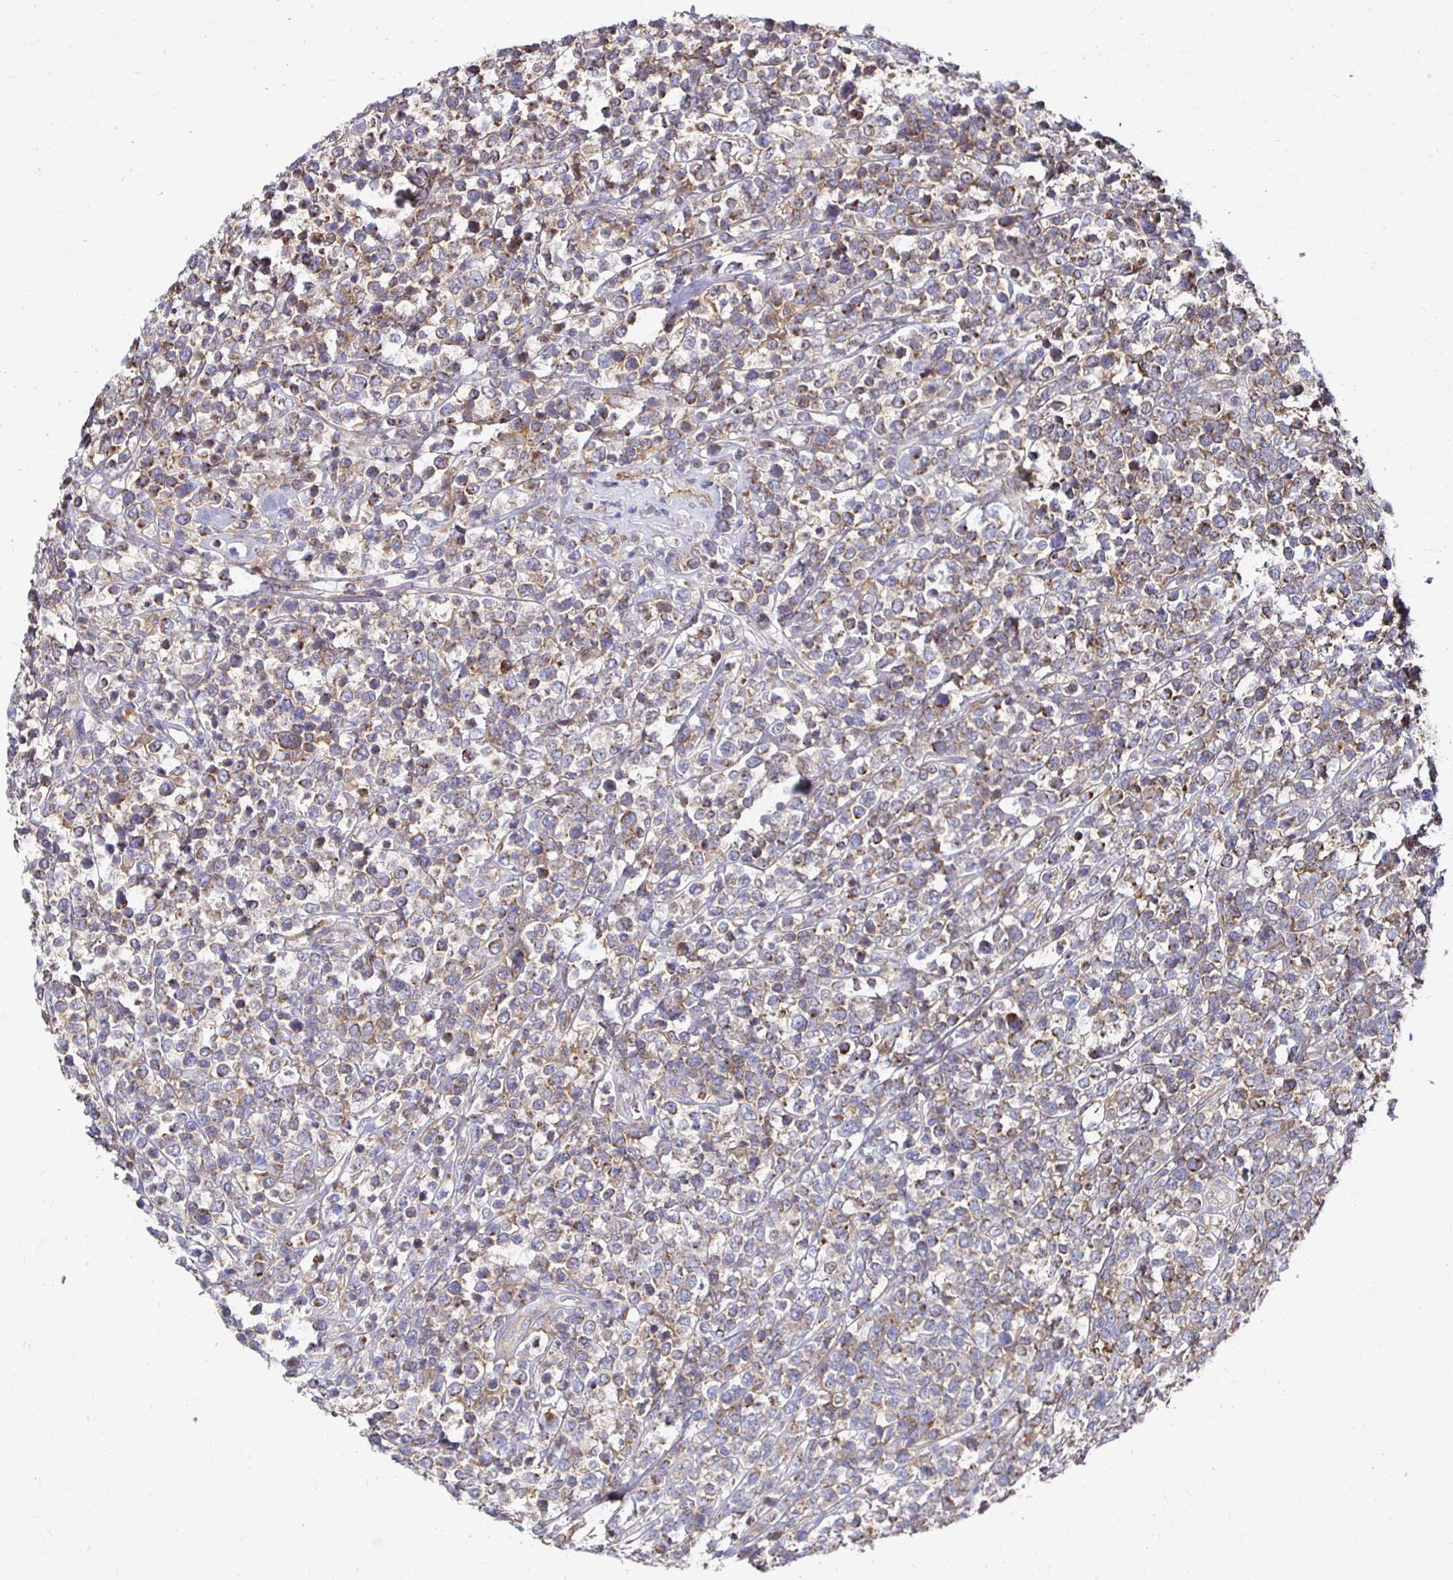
{"staining": {"intensity": "weak", "quantity": "25%-75%", "location": "cytoplasmic/membranous"}, "tissue": "lymphoma", "cell_type": "Tumor cells", "image_type": "cancer", "snomed": [{"axis": "morphology", "description": "Malignant lymphoma, non-Hodgkin's type, High grade"}, {"axis": "topography", "description": "Soft tissue"}], "caption": "A brown stain labels weak cytoplasmic/membranous expression of a protein in high-grade malignant lymphoma, non-Hodgkin's type tumor cells.", "gene": "NCSTN", "patient": {"sex": "female", "age": 56}}